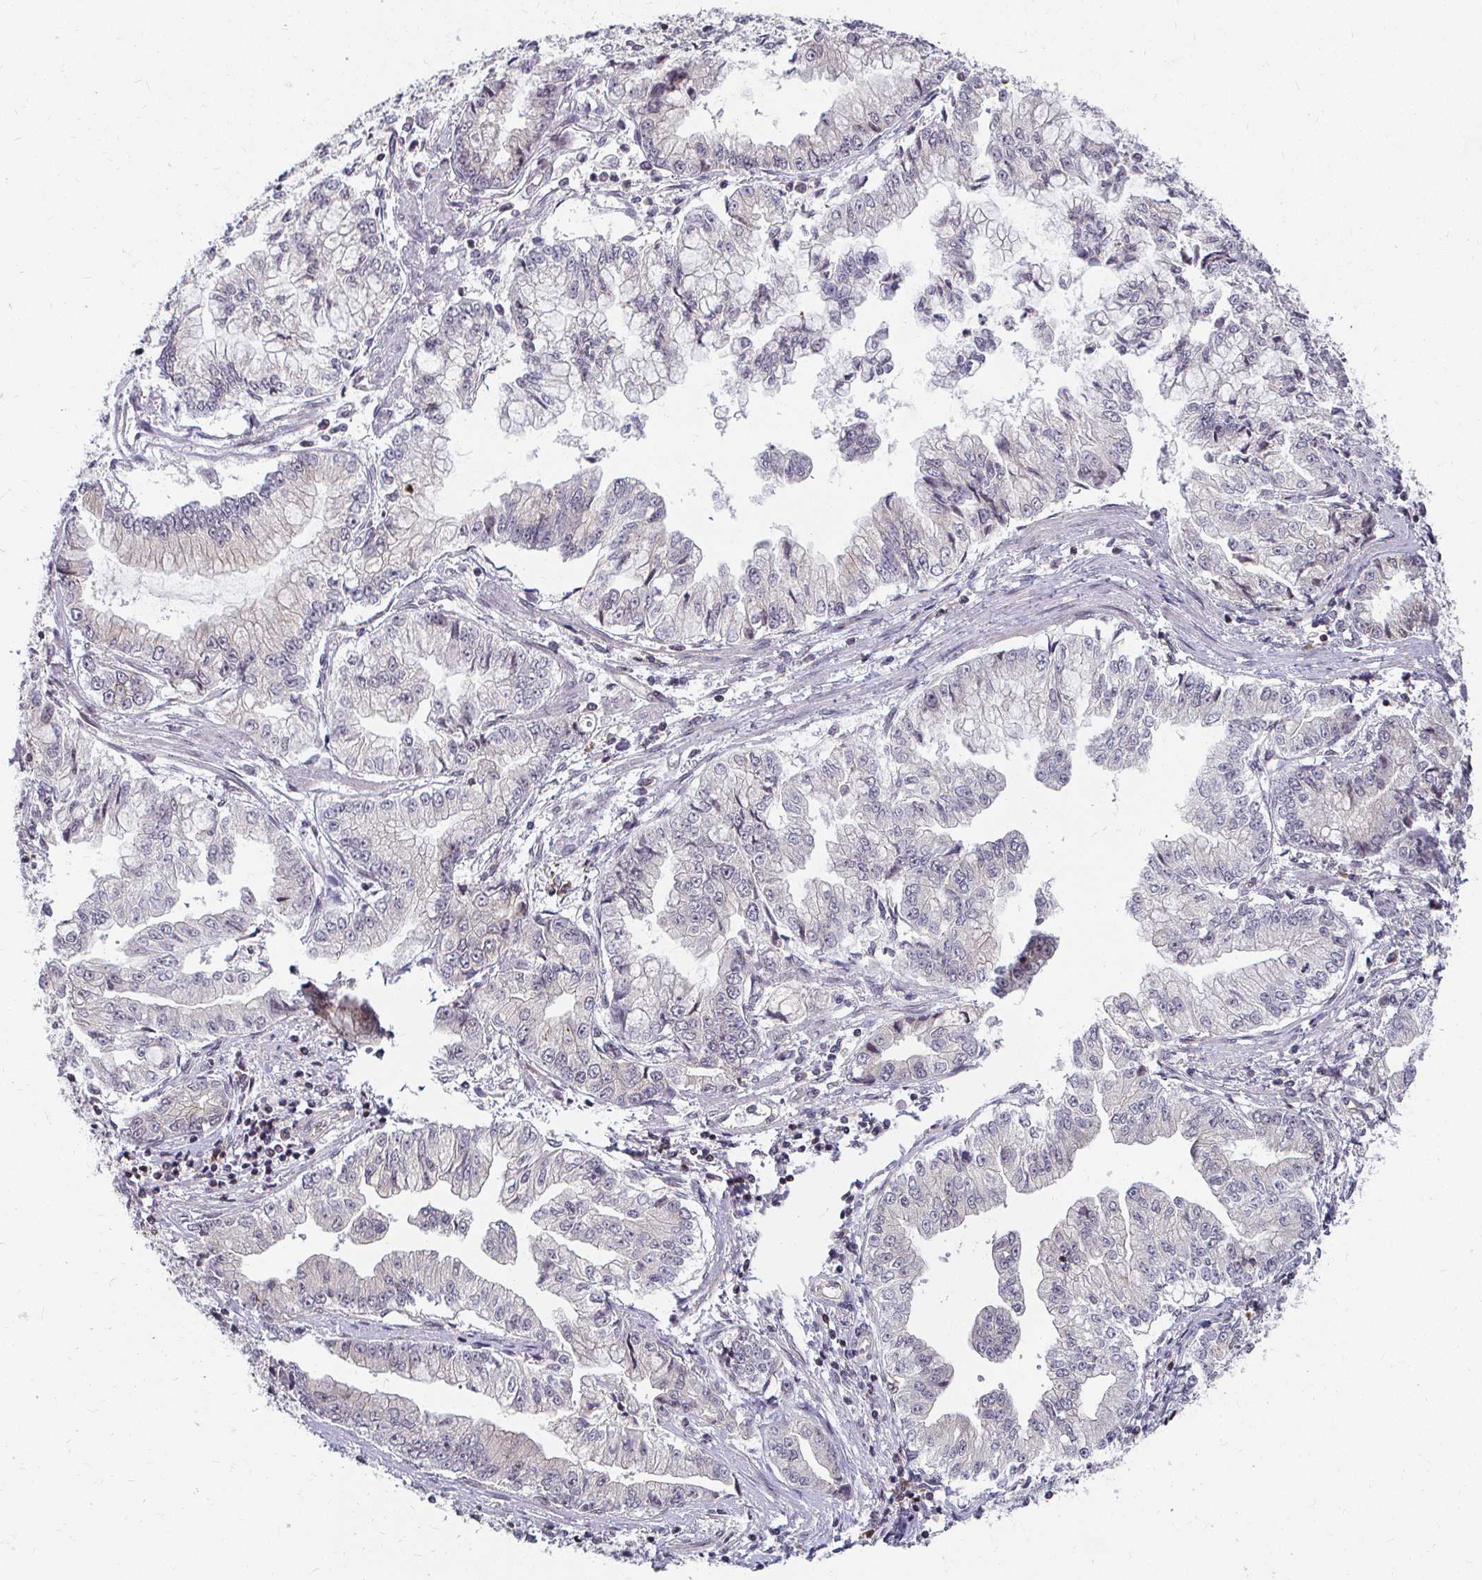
{"staining": {"intensity": "negative", "quantity": "none", "location": "none"}, "tissue": "stomach cancer", "cell_type": "Tumor cells", "image_type": "cancer", "snomed": [{"axis": "morphology", "description": "Adenocarcinoma, NOS"}, {"axis": "topography", "description": "Stomach, upper"}], "caption": "The photomicrograph exhibits no significant staining in tumor cells of stomach adenocarcinoma. Brightfield microscopy of immunohistochemistry stained with DAB (3,3'-diaminobenzidine) (brown) and hematoxylin (blue), captured at high magnification.", "gene": "ANK3", "patient": {"sex": "female", "age": 74}}